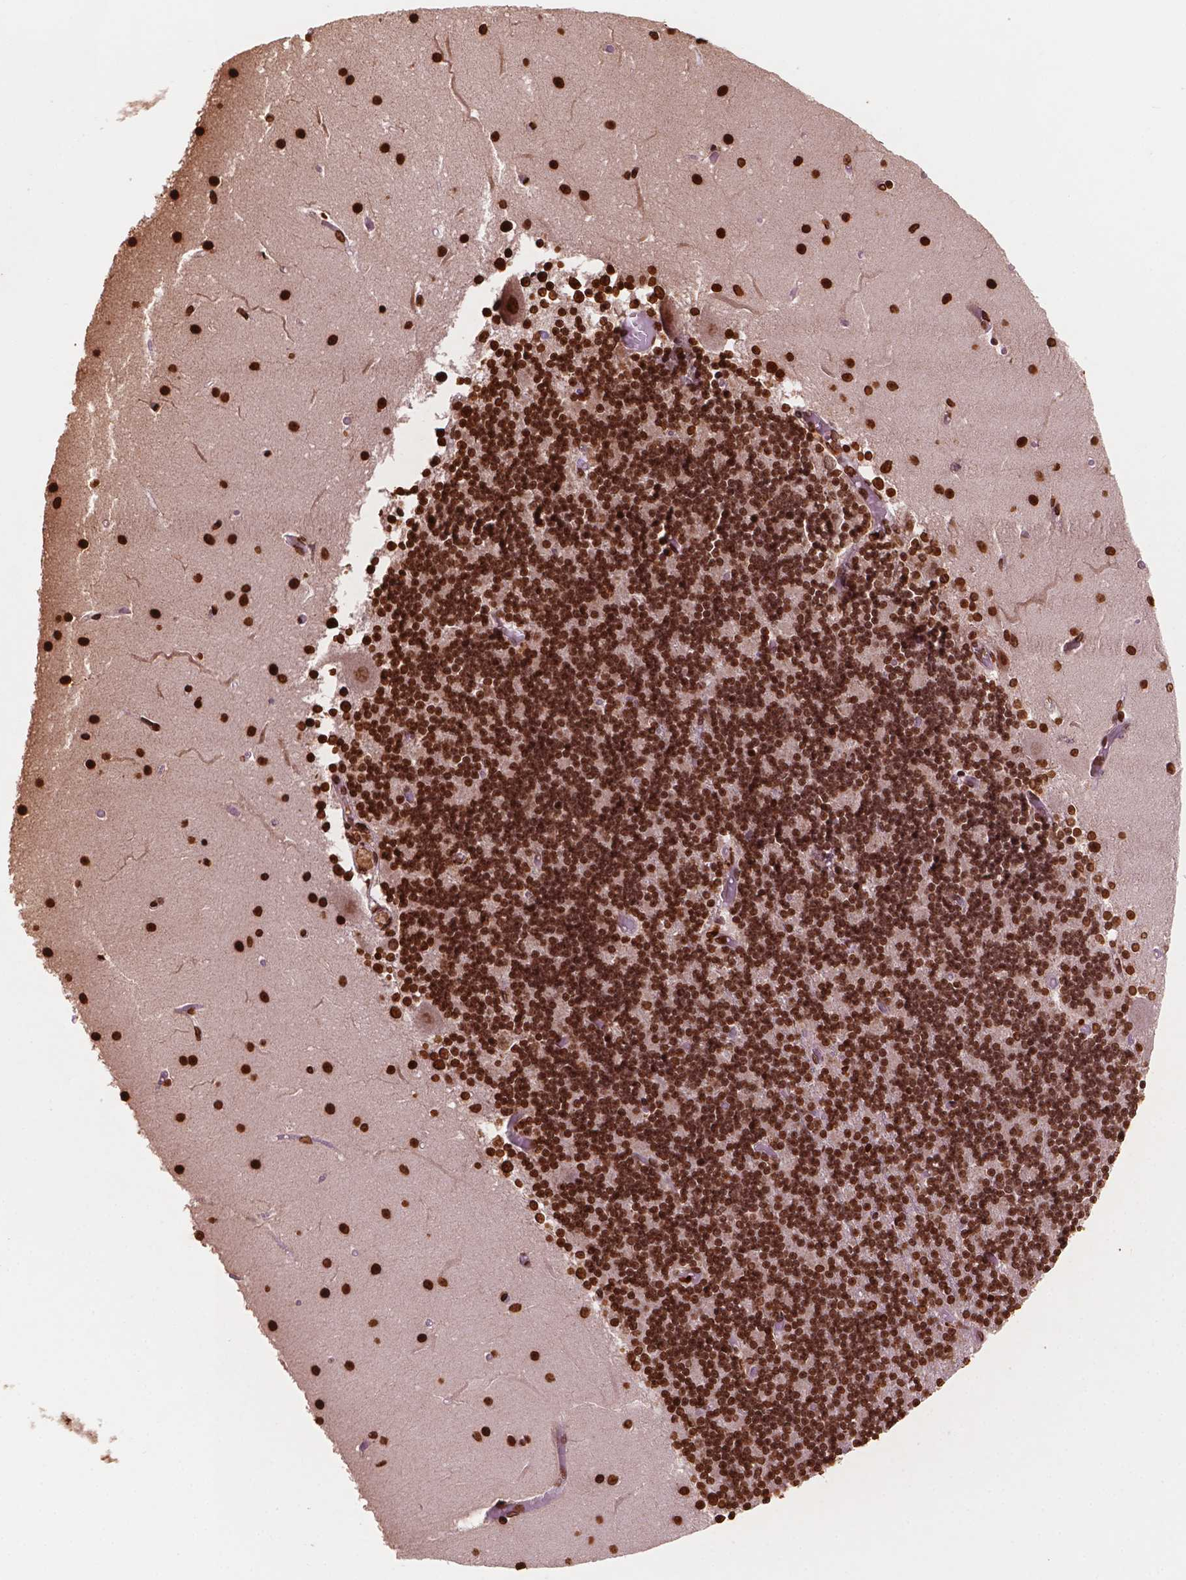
{"staining": {"intensity": "strong", "quantity": ">75%", "location": "nuclear"}, "tissue": "cerebellum", "cell_type": "Cells in granular layer", "image_type": "normal", "snomed": [{"axis": "morphology", "description": "Normal tissue, NOS"}, {"axis": "topography", "description": "Cerebellum"}], "caption": "A high-resolution photomicrograph shows immunohistochemistry (IHC) staining of unremarkable cerebellum, which demonstrates strong nuclear positivity in approximately >75% of cells in granular layer.", "gene": "H3C7", "patient": {"sex": "female", "age": 28}}